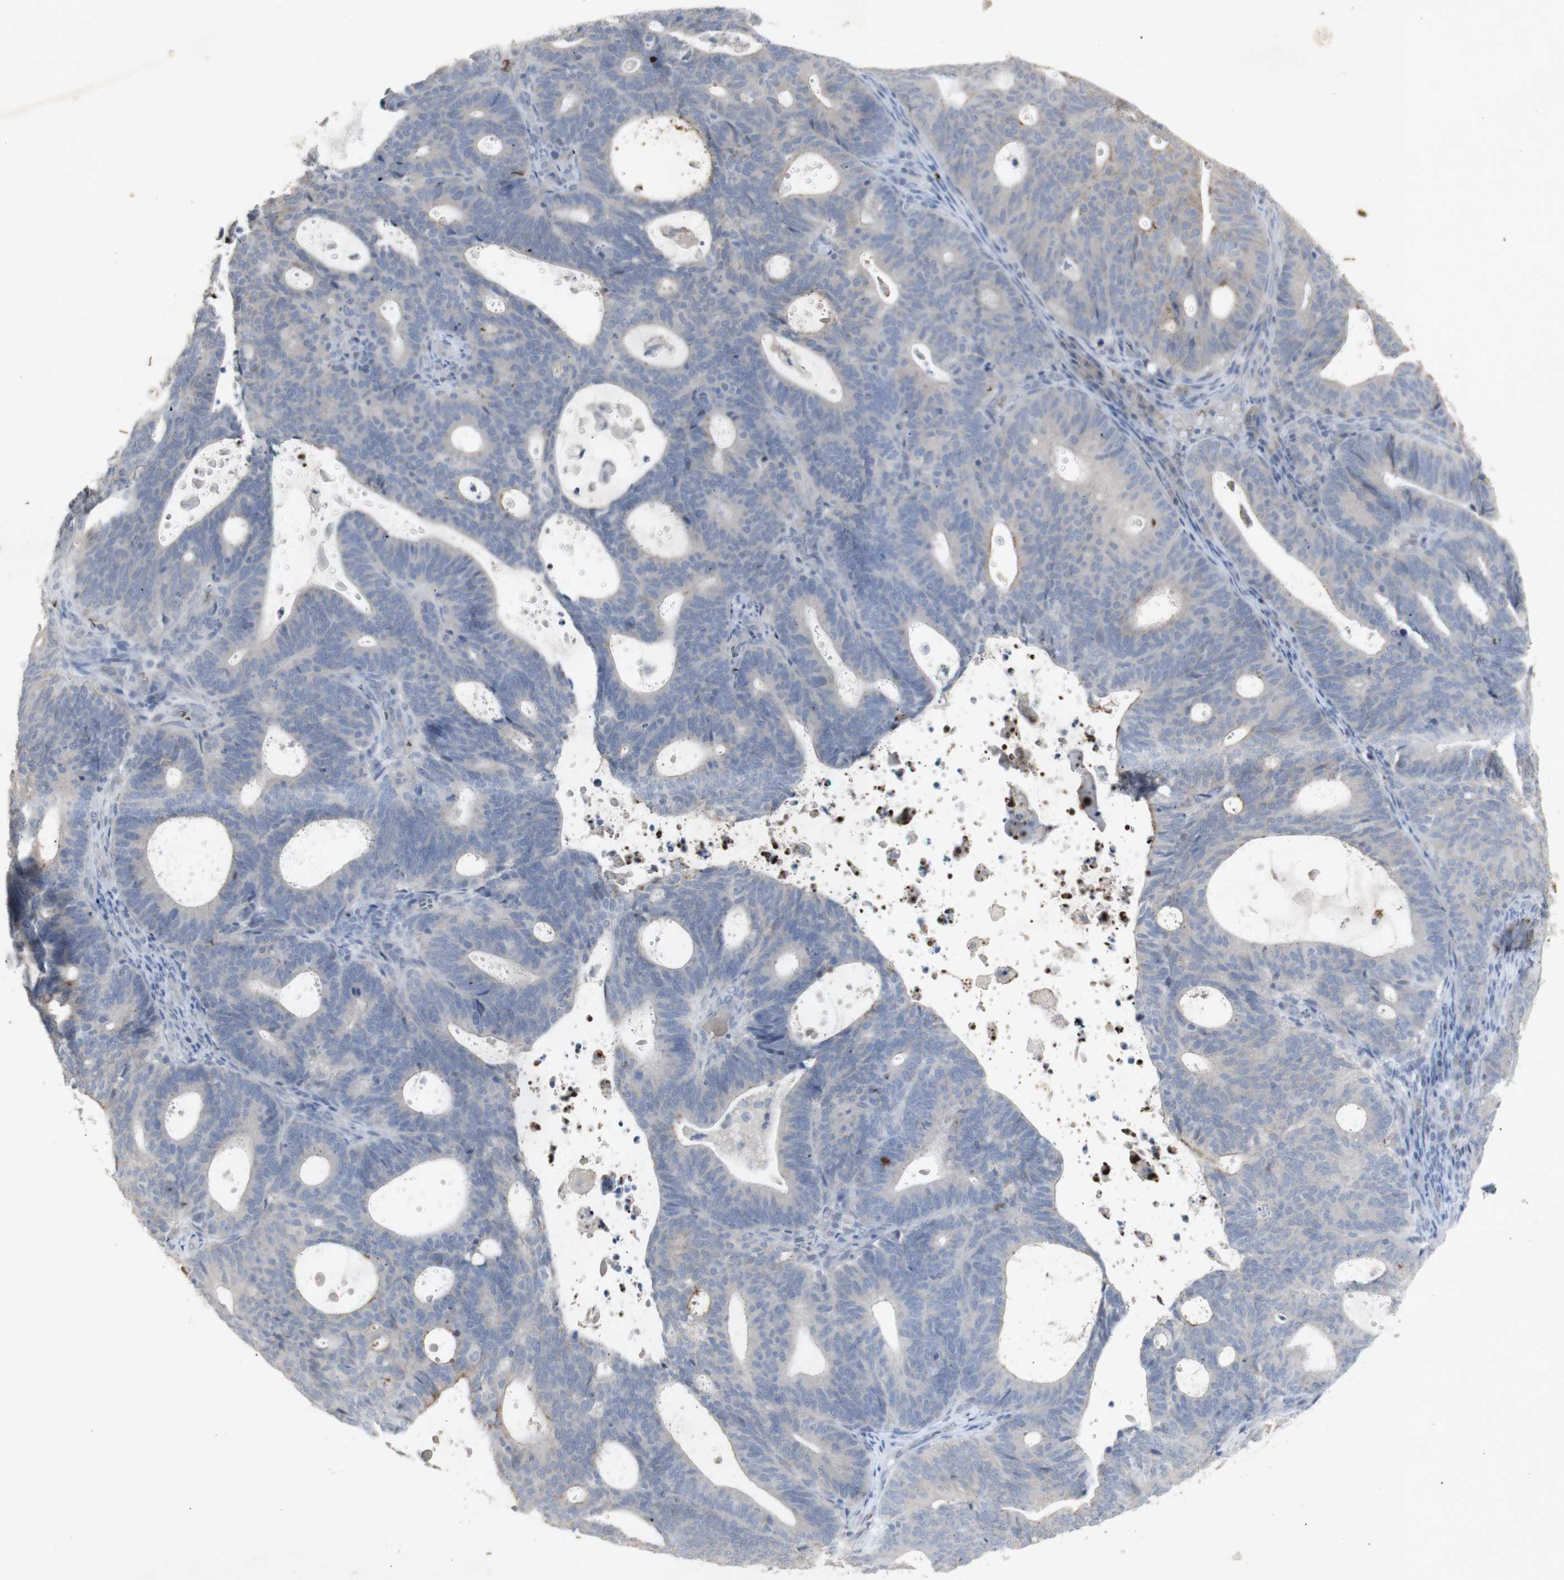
{"staining": {"intensity": "negative", "quantity": "none", "location": "none"}, "tissue": "endometrial cancer", "cell_type": "Tumor cells", "image_type": "cancer", "snomed": [{"axis": "morphology", "description": "Adenocarcinoma, NOS"}, {"axis": "topography", "description": "Uterus"}], "caption": "A histopathology image of human endometrial cancer is negative for staining in tumor cells.", "gene": "INS", "patient": {"sex": "female", "age": 83}}